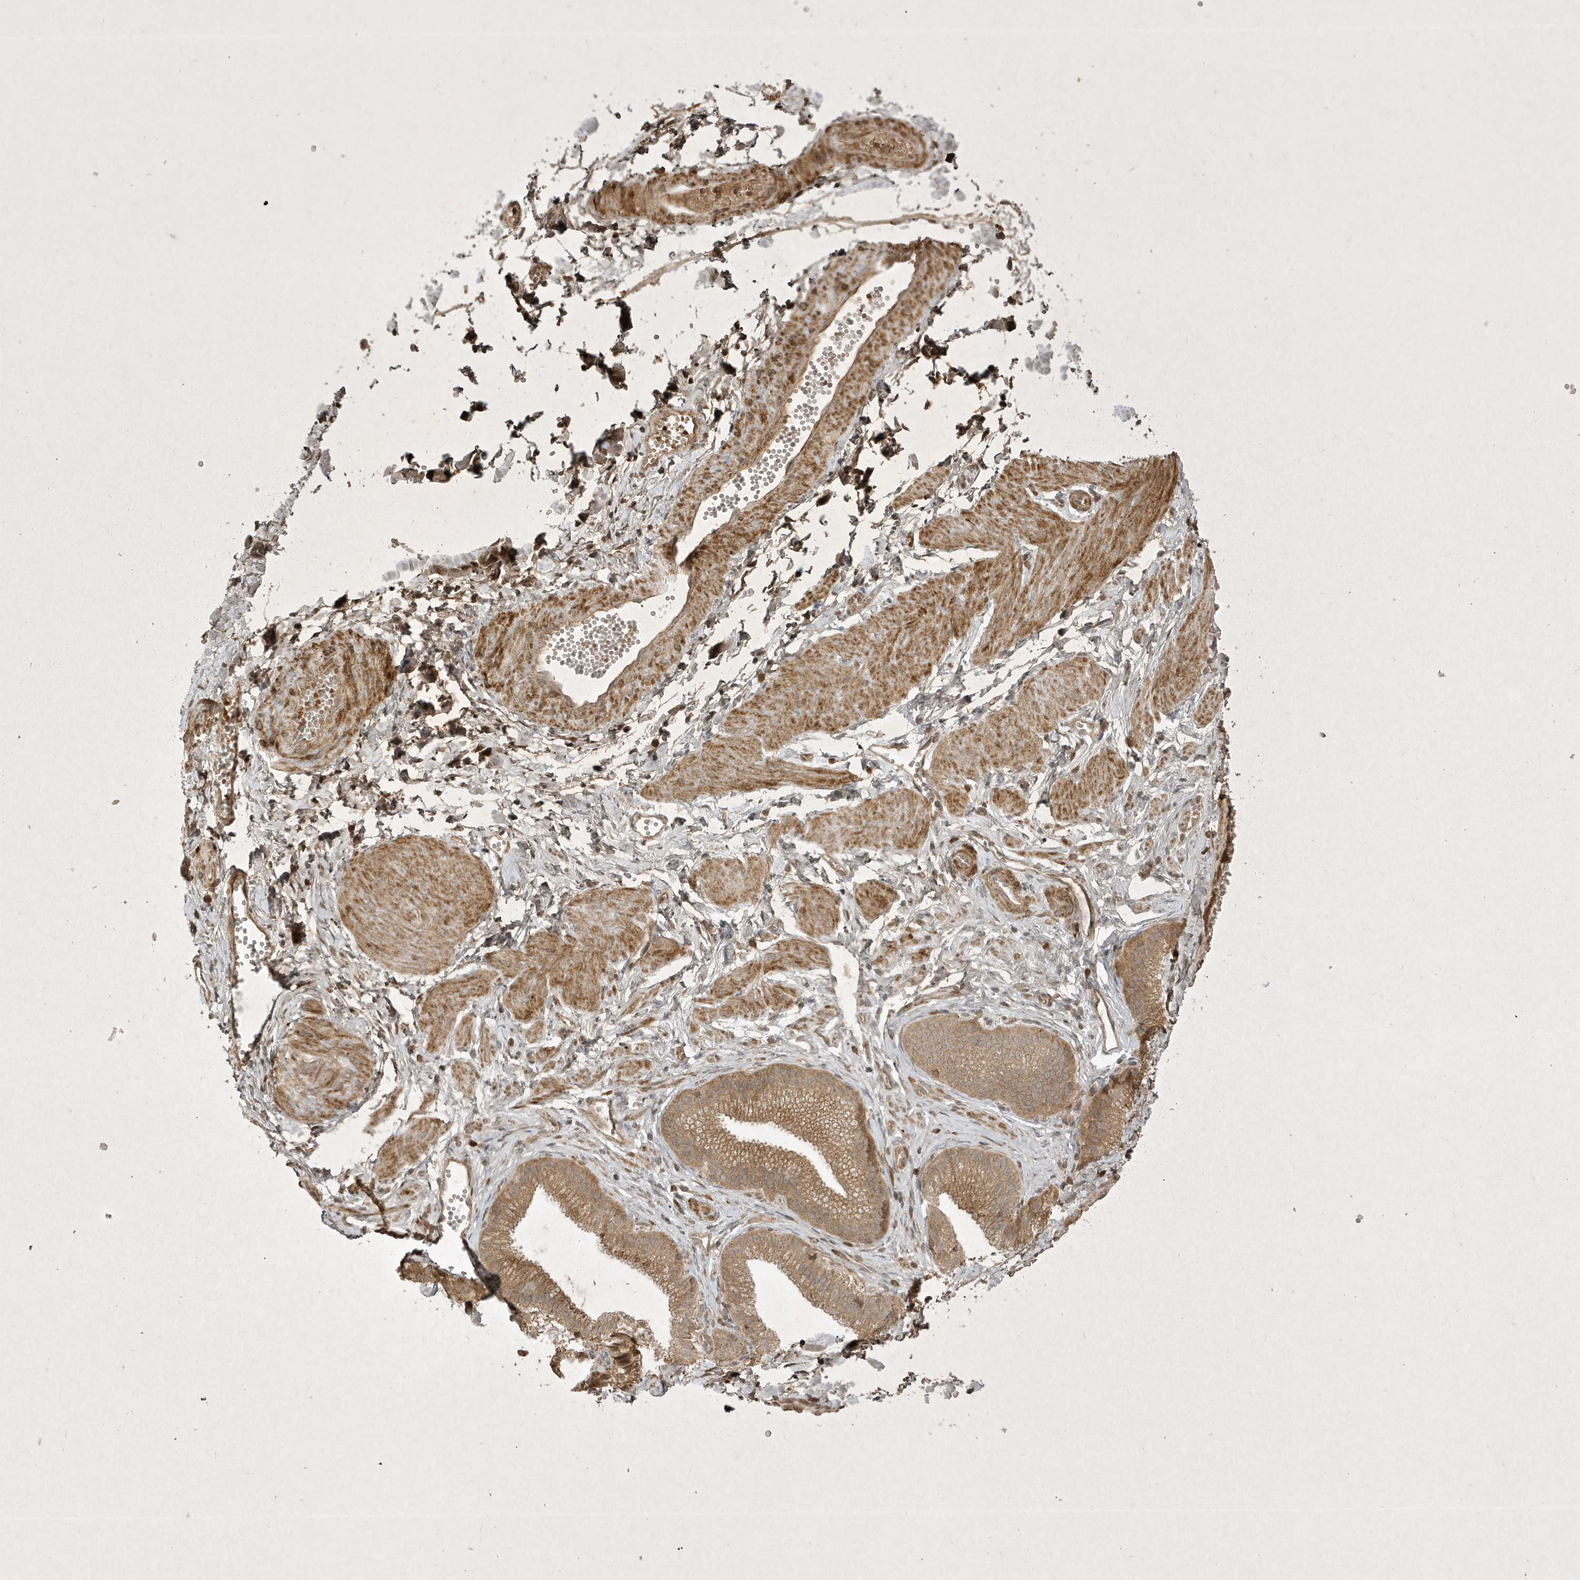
{"staining": {"intensity": "moderate", "quantity": "25%-75%", "location": "cytoplasmic/membranous"}, "tissue": "adipose tissue", "cell_type": "Adipocytes", "image_type": "normal", "snomed": [{"axis": "morphology", "description": "Normal tissue, NOS"}, {"axis": "topography", "description": "Gallbladder"}, {"axis": "topography", "description": "Peripheral nerve tissue"}], "caption": "Adipocytes display moderate cytoplasmic/membranous expression in approximately 25%-75% of cells in benign adipose tissue.", "gene": "FAM83C", "patient": {"sex": "male", "age": 38}}